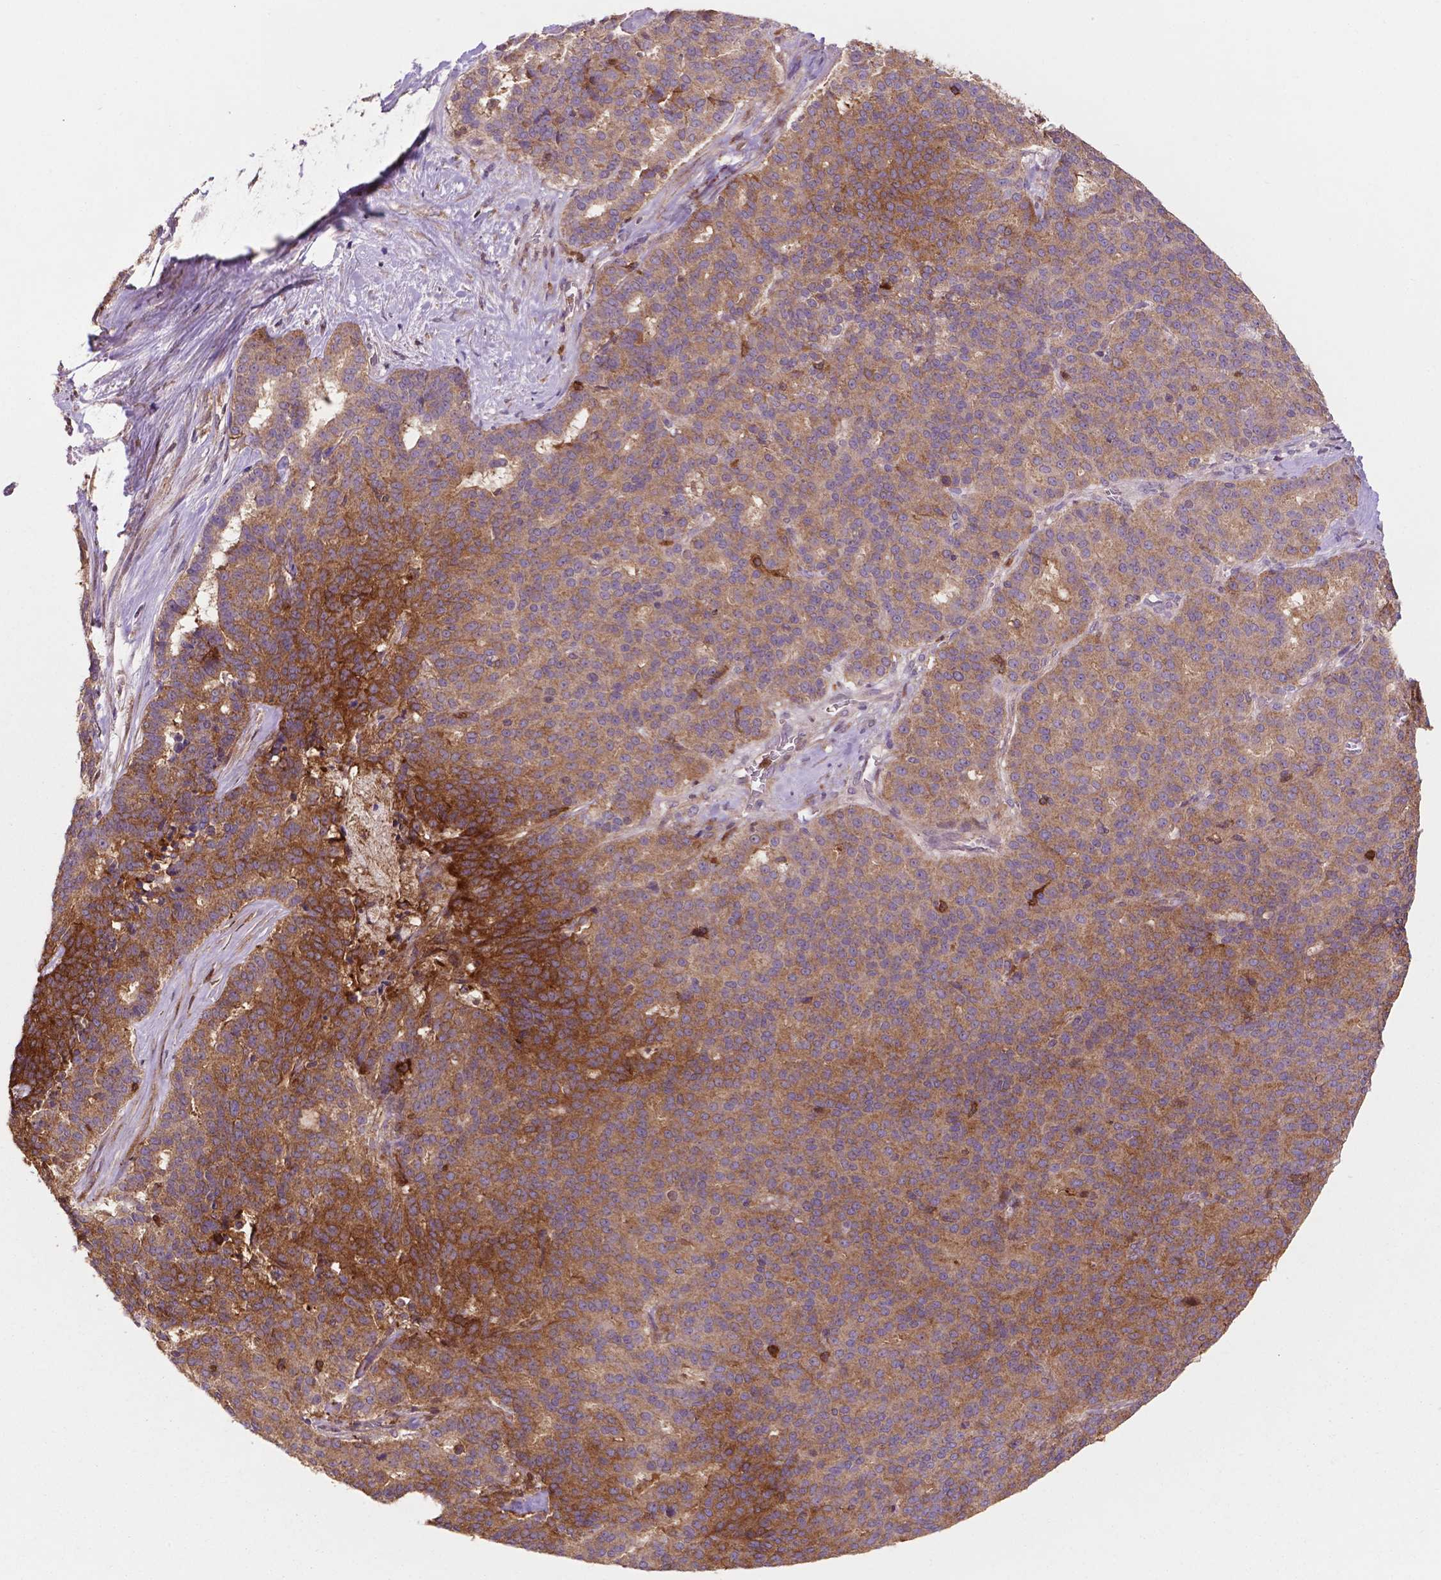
{"staining": {"intensity": "strong", "quantity": "25%-75%", "location": "cytoplasmic/membranous"}, "tissue": "liver cancer", "cell_type": "Tumor cells", "image_type": "cancer", "snomed": [{"axis": "morphology", "description": "Cholangiocarcinoma"}, {"axis": "topography", "description": "Liver"}], "caption": "Immunohistochemistry (IHC) photomicrograph of neoplastic tissue: human liver cholangiocarcinoma stained using IHC exhibits high levels of strong protein expression localized specifically in the cytoplasmic/membranous of tumor cells, appearing as a cytoplasmic/membranous brown color.", "gene": "SMAD3", "patient": {"sex": "female", "age": 47}}